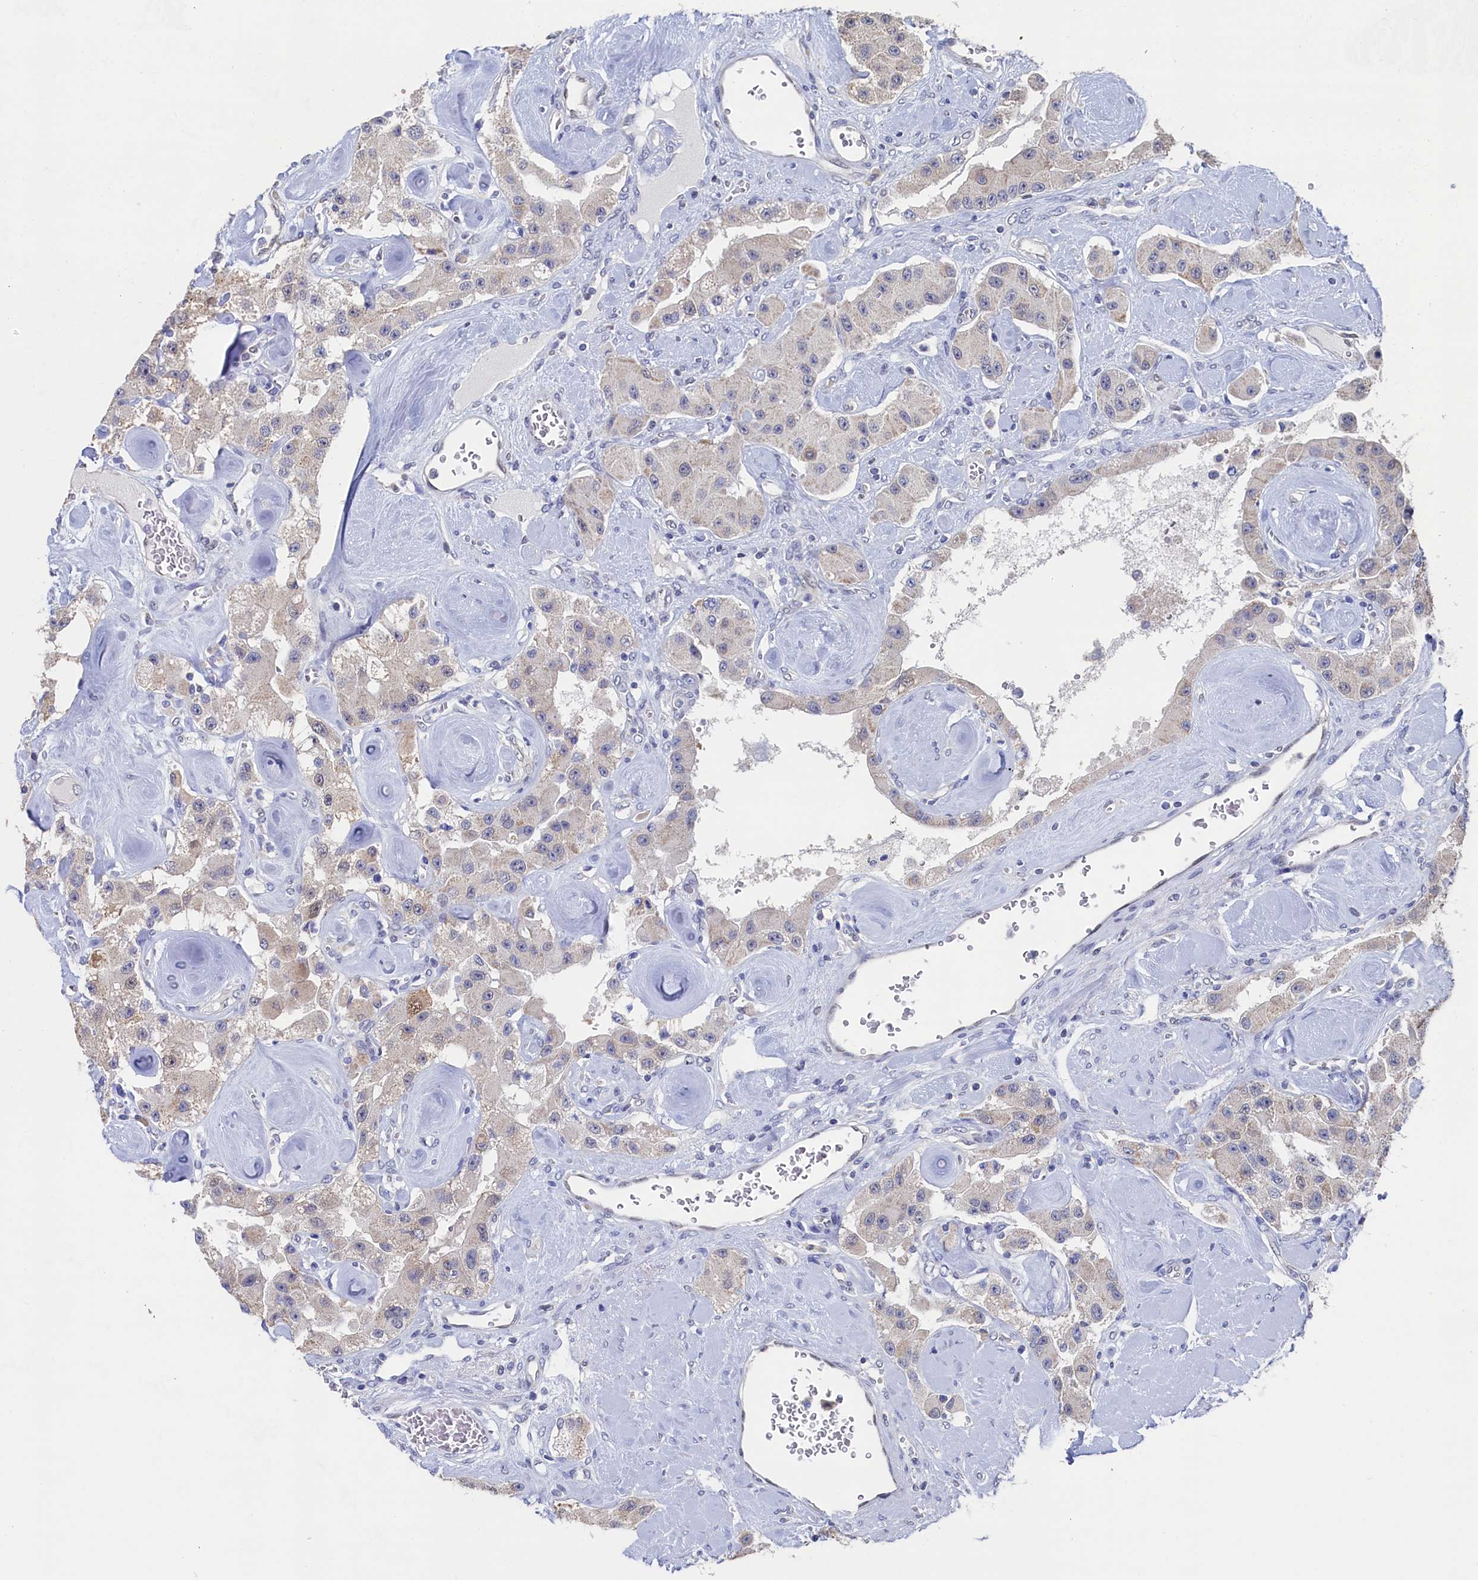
{"staining": {"intensity": "negative", "quantity": "none", "location": "none"}, "tissue": "carcinoid", "cell_type": "Tumor cells", "image_type": "cancer", "snomed": [{"axis": "morphology", "description": "Carcinoid, malignant, NOS"}, {"axis": "topography", "description": "Pancreas"}], "caption": "Carcinoid was stained to show a protein in brown. There is no significant expression in tumor cells.", "gene": "C11orf54", "patient": {"sex": "male", "age": 41}}